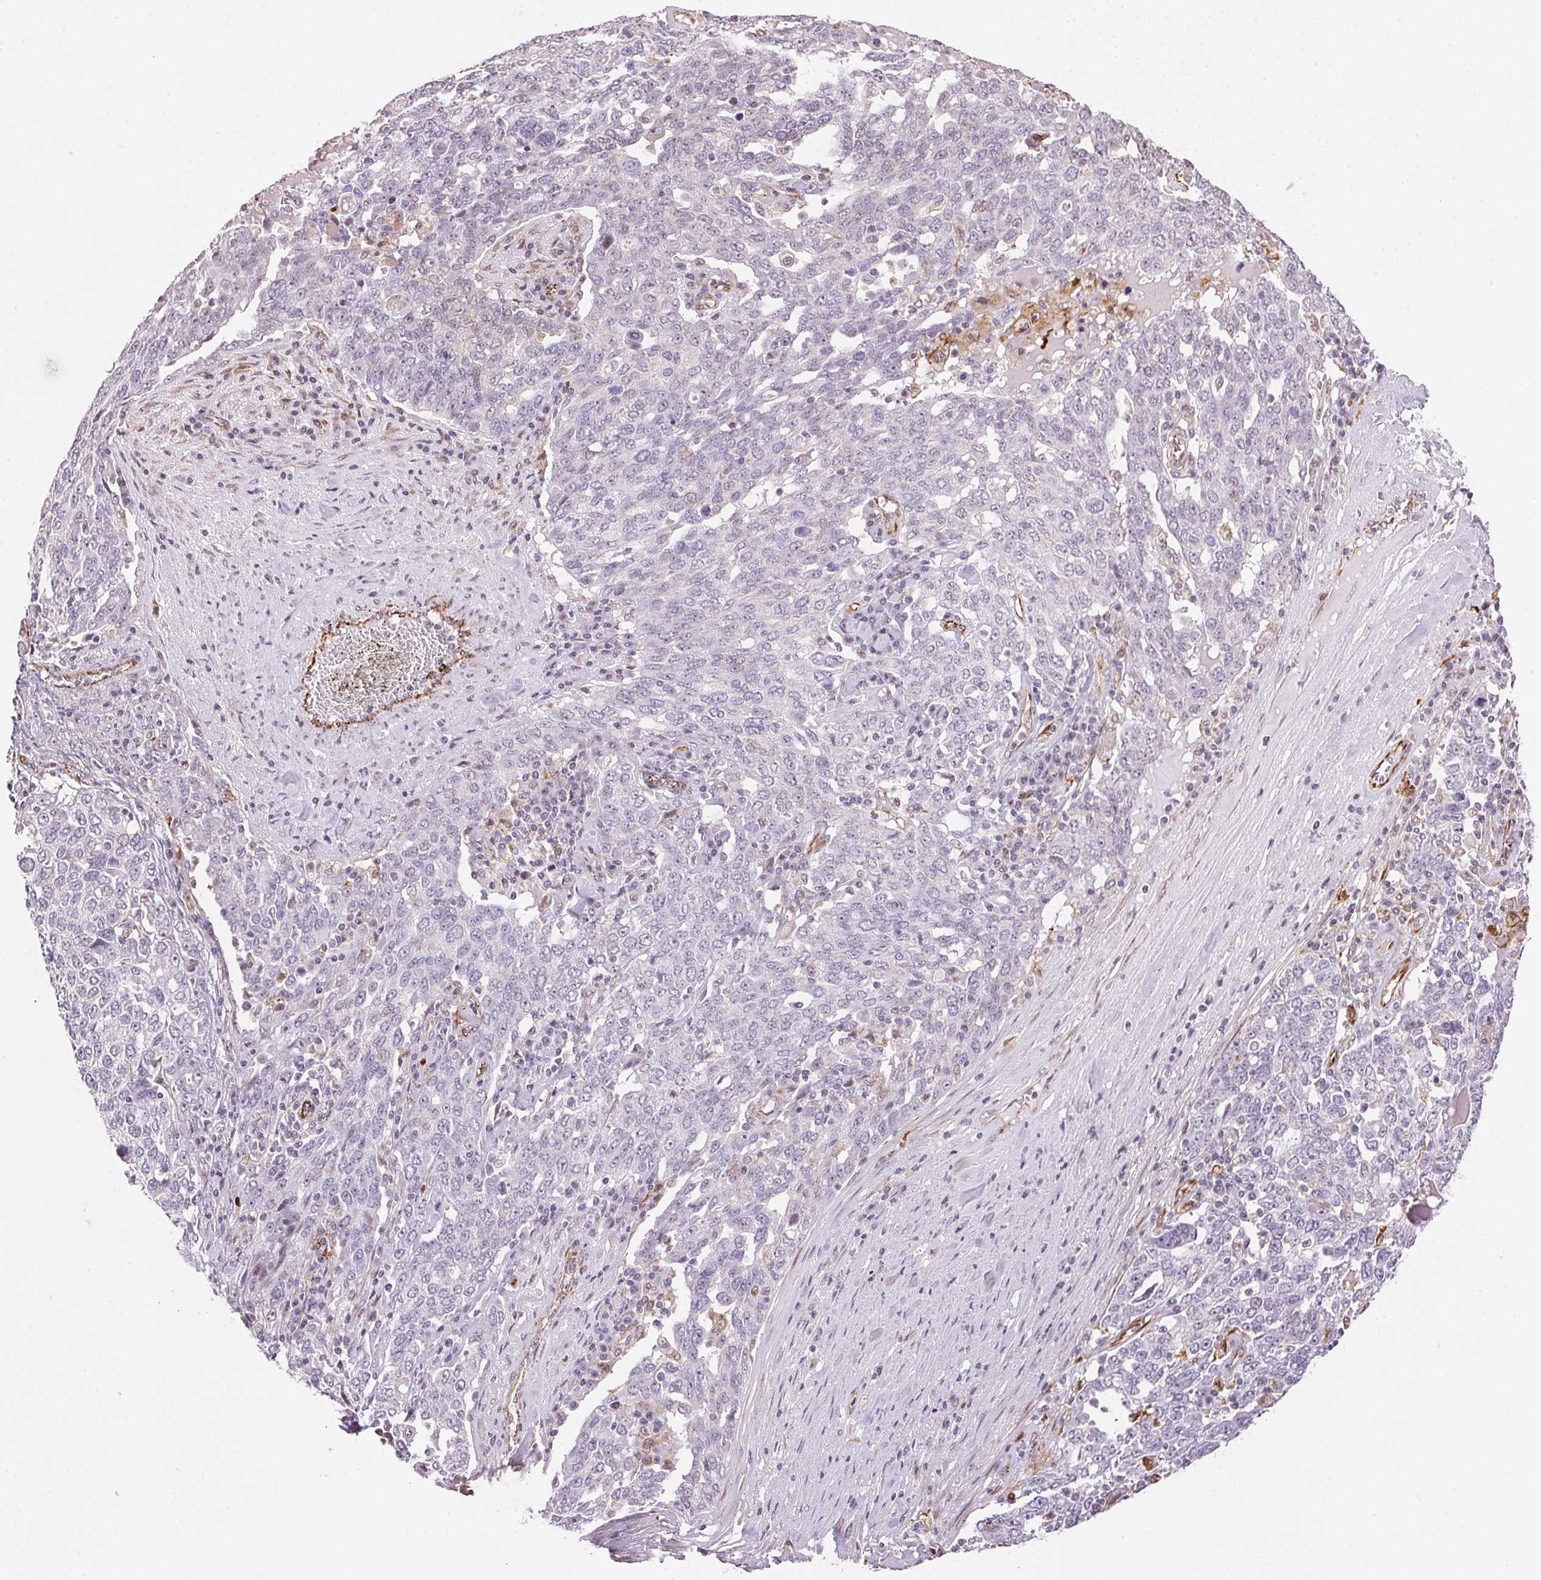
{"staining": {"intensity": "negative", "quantity": "none", "location": "none"}, "tissue": "ovarian cancer", "cell_type": "Tumor cells", "image_type": "cancer", "snomed": [{"axis": "morphology", "description": "Carcinoma, endometroid"}, {"axis": "topography", "description": "Ovary"}], "caption": "Ovarian endometroid carcinoma stained for a protein using IHC displays no positivity tumor cells.", "gene": "GYG2", "patient": {"sex": "female", "age": 62}}